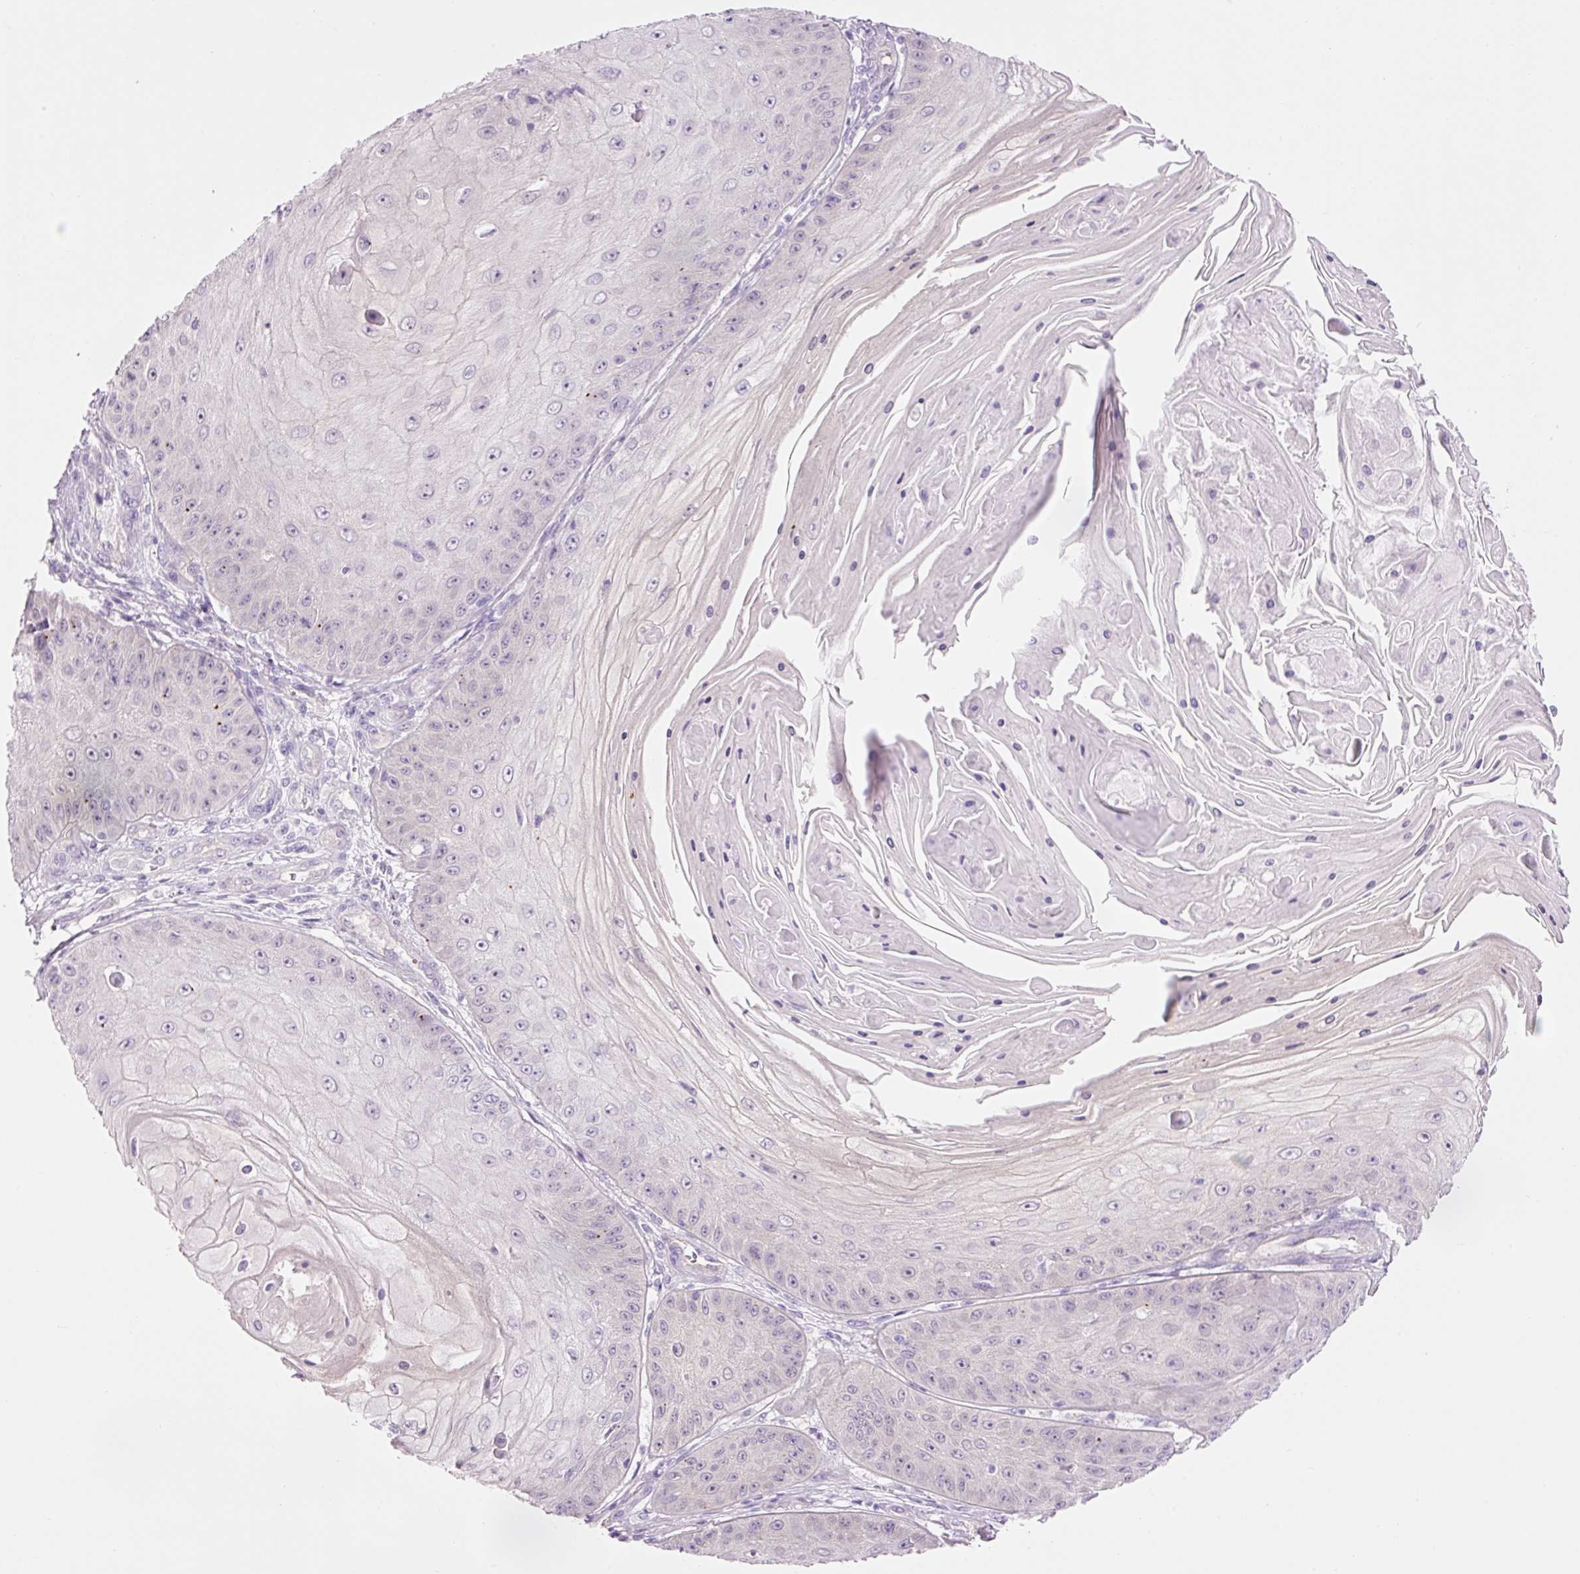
{"staining": {"intensity": "negative", "quantity": "none", "location": "none"}, "tissue": "skin cancer", "cell_type": "Tumor cells", "image_type": "cancer", "snomed": [{"axis": "morphology", "description": "Squamous cell carcinoma, NOS"}, {"axis": "topography", "description": "Skin"}], "caption": "Tumor cells are negative for protein expression in human squamous cell carcinoma (skin). The staining is performed using DAB brown chromogen with nuclei counter-stained in using hematoxylin.", "gene": "HSPA4L", "patient": {"sex": "male", "age": 70}}